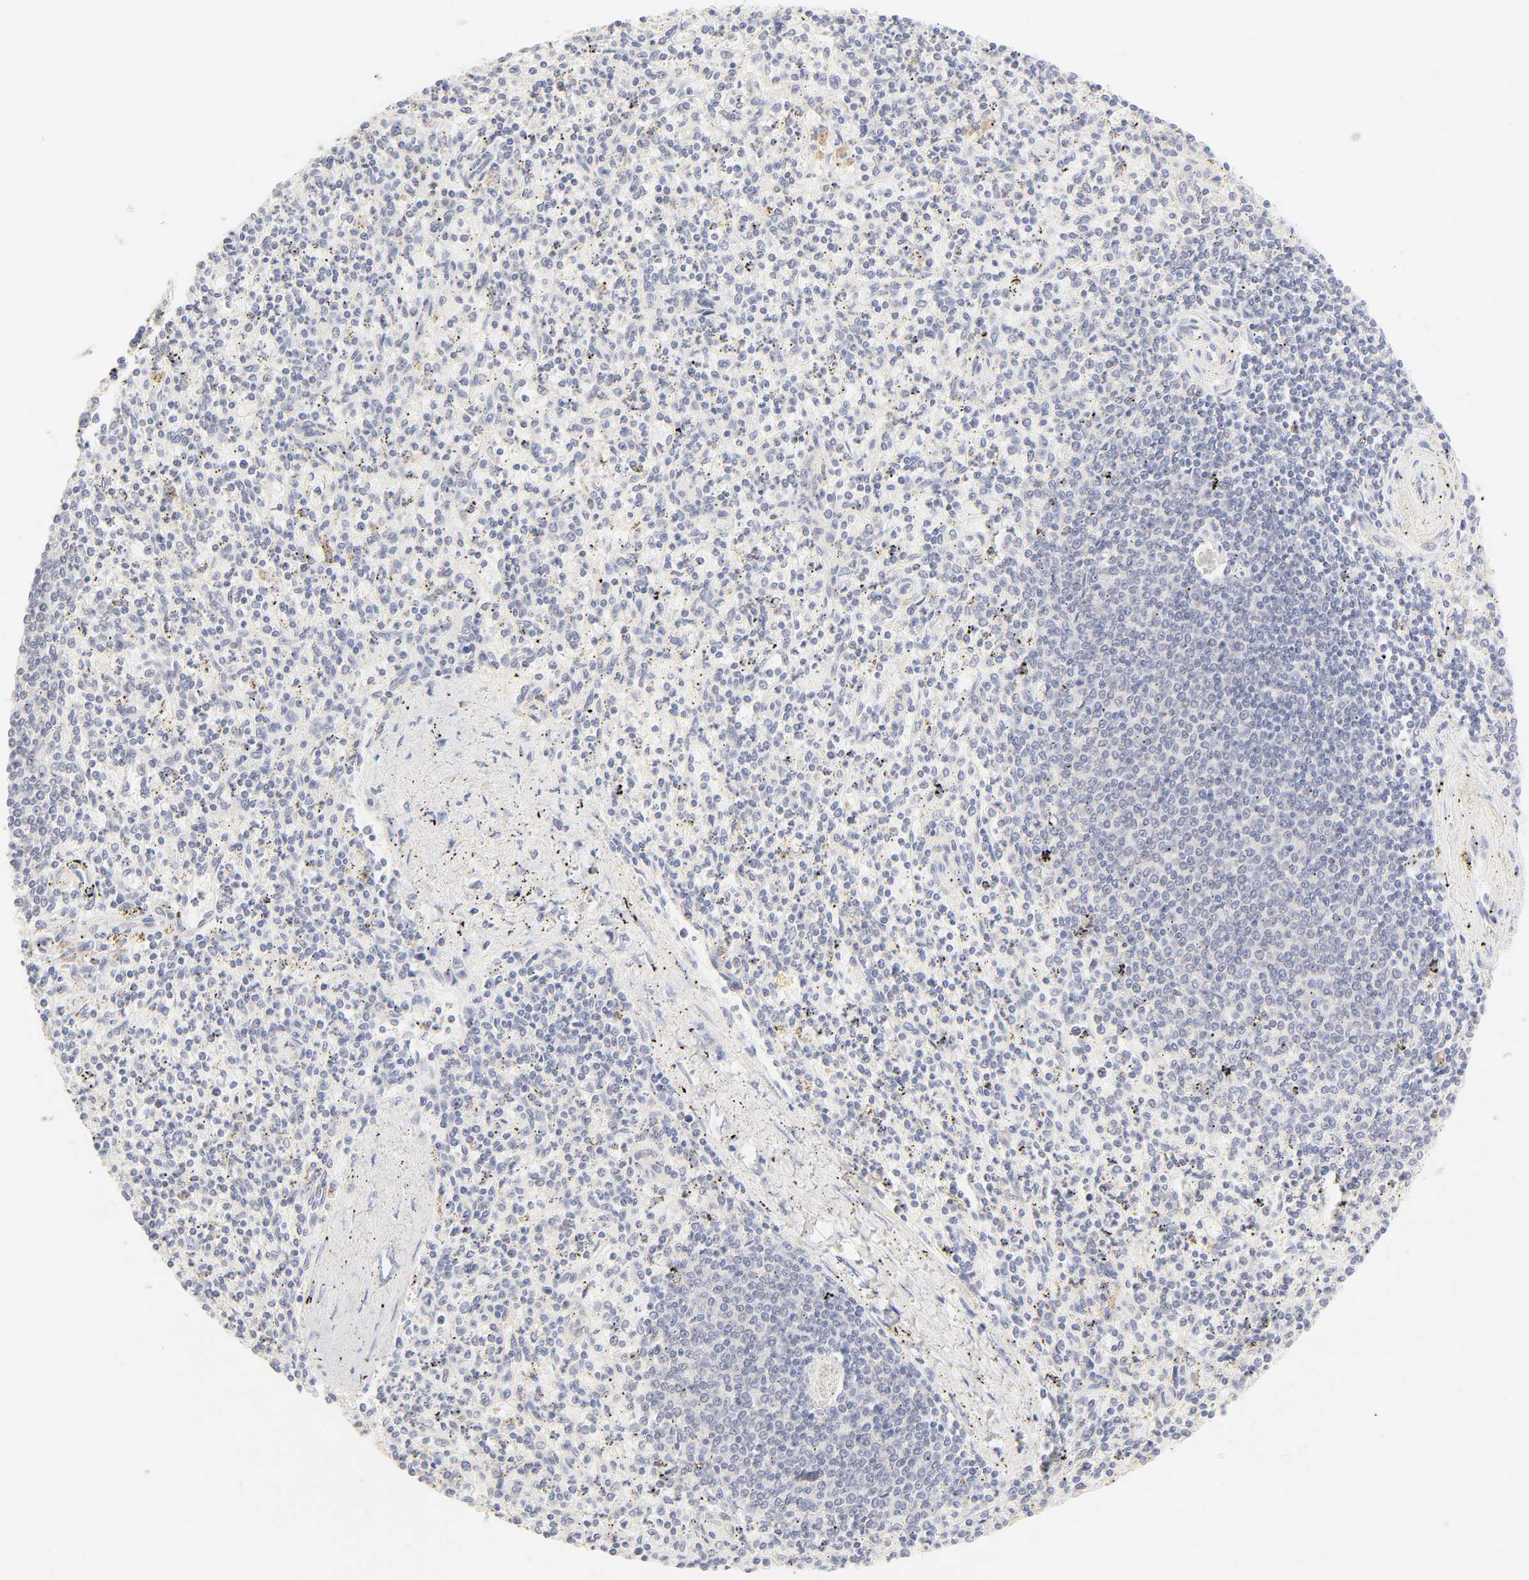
{"staining": {"intensity": "negative", "quantity": "none", "location": "none"}, "tissue": "spleen", "cell_type": "Cells in red pulp", "image_type": "normal", "snomed": [{"axis": "morphology", "description": "Normal tissue, NOS"}, {"axis": "topography", "description": "Spleen"}], "caption": "Micrograph shows no significant protein expression in cells in red pulp of normal spleen. (Stains: DAB (3,3'-diaminobenzidine) immunohistochemistry (IHC) with hematoxylin counter stain, Microscopy: brightfield microscopy at high magnification).", "gene": "CYP4B1", "patient": {"sex": "male", "age": 72}}